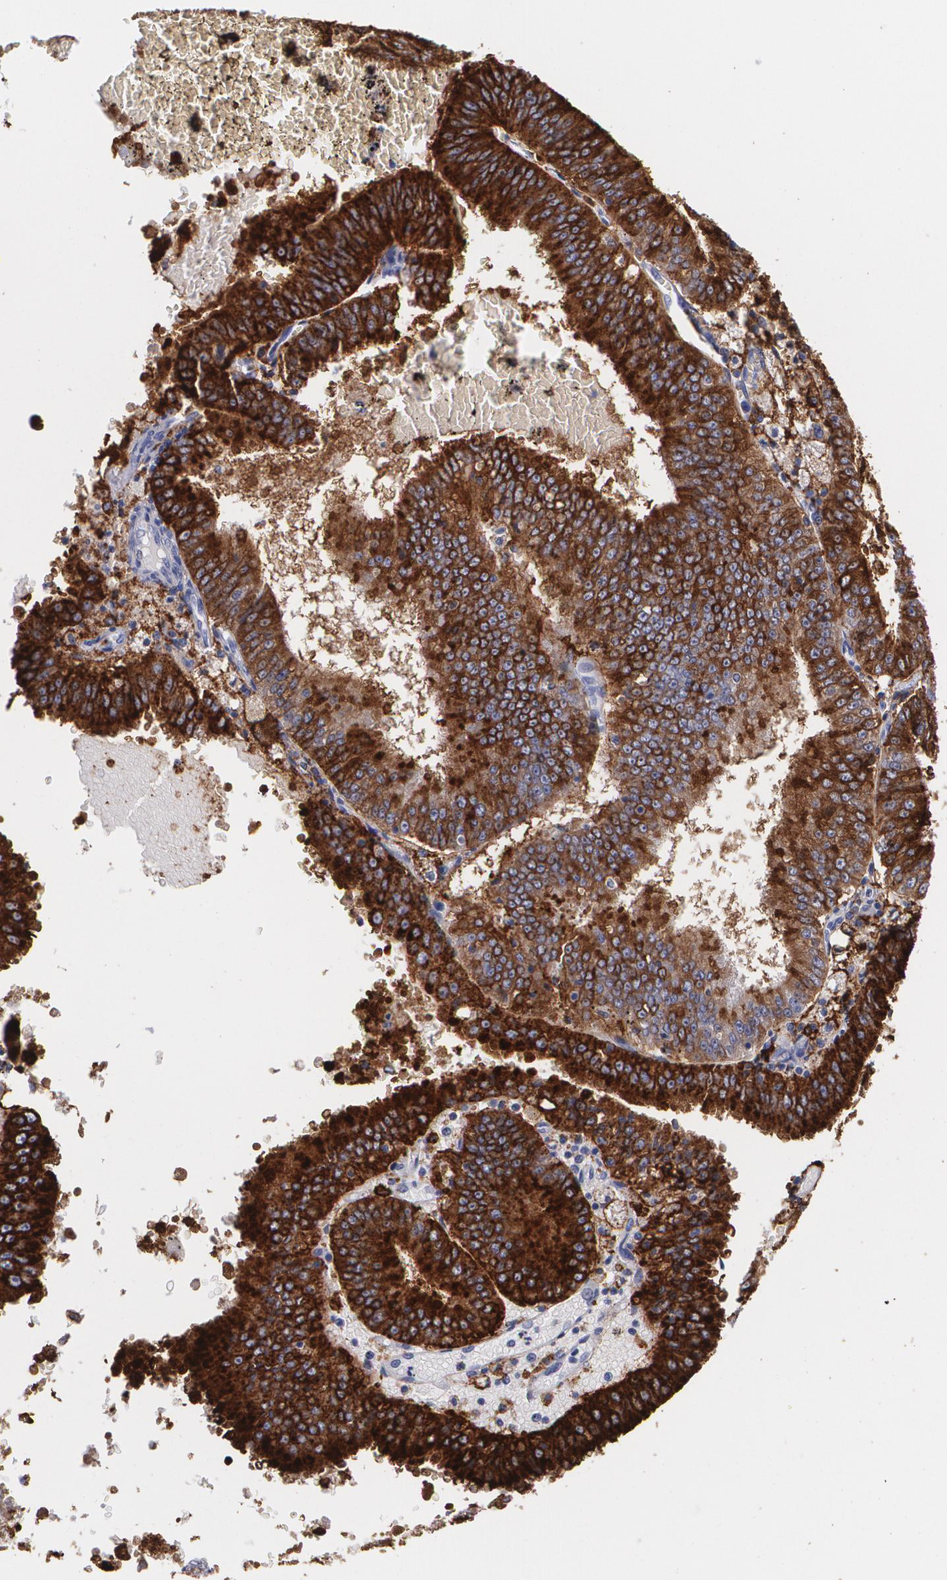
{"staining": {"intensity": "strong", "quantity": ">75%", "location": "cytoplasmic/membranous"}, "tissue": "endometrial cancer", "cell_type": "Tumor cells", "image_type": "cancer", "snomed": [{"axis": "morphology", "description": "Adenocarcinoma, NOS"}, {"axis": "topography", "description": "Endometrium"}], "caption": "This is an image of immunohistochemistry staining of endometrial cancer (adenocarcinoma), which shows strong expression in the cytoplasmic/membranous of tumor cells.", "gene": "HLA-DRA", "patient": {"sex": "female", "age": 66}}